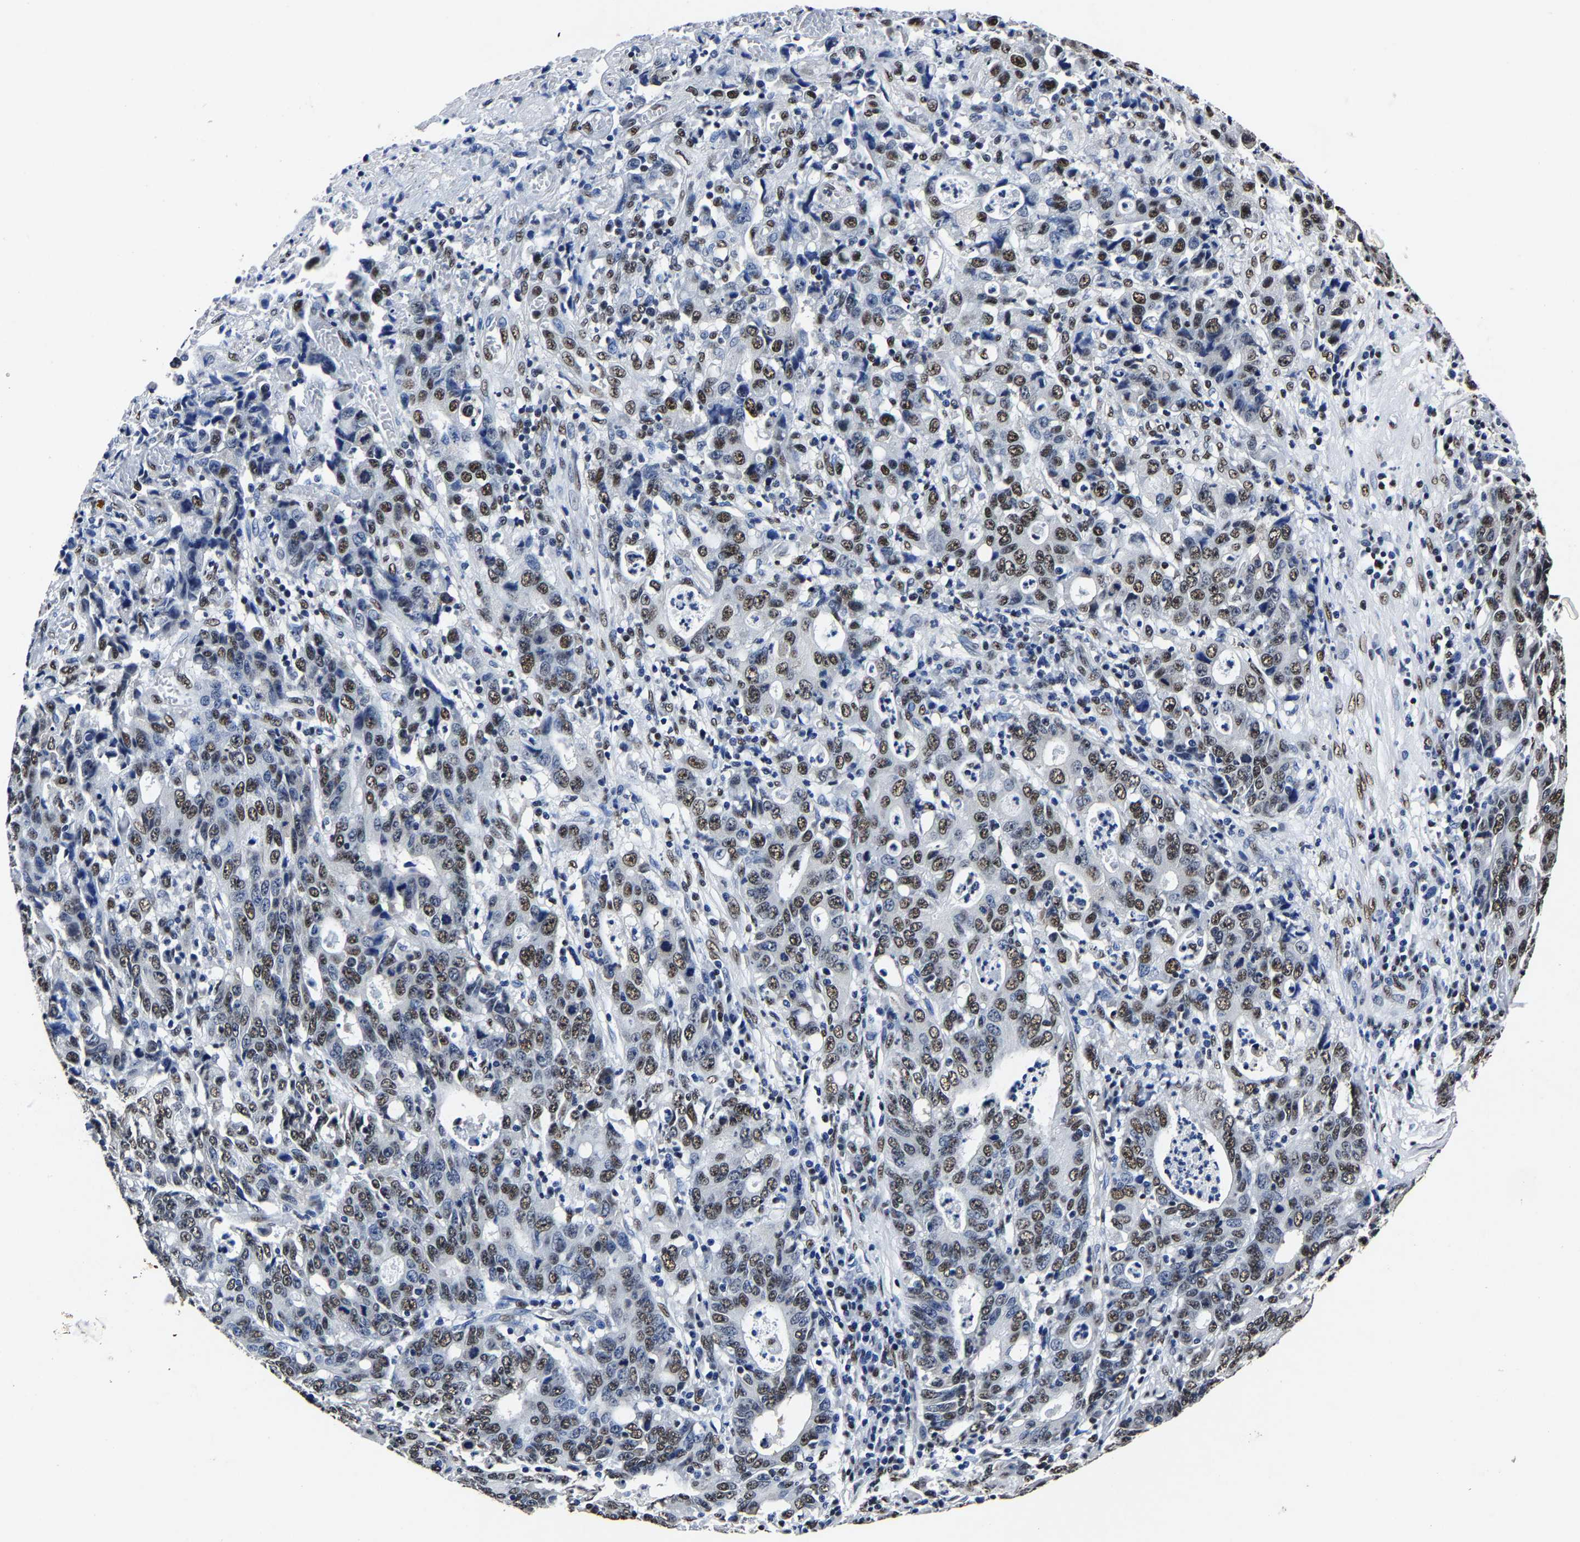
{"staining": {"intensity": "moderate", "quantity": "25%-75%", "location": "nuclear"}, "tissue": "stomach cancer", "cell_type": "Tumor cells", "image_type": "cancer", "snomed": [{"axis": "morphology", "description": "Adenocarcinoma, NOS"}, {"axis": "topography", "description": "Stomach, upper"}], "caption": "This is an image of immunohistochemistry staining of adenocarcinoma (stomach), which shows moderate expression in the nuclear of tumor cells.", "gene": "RBM45", "patient": {"sex": "male", "age": 69}}